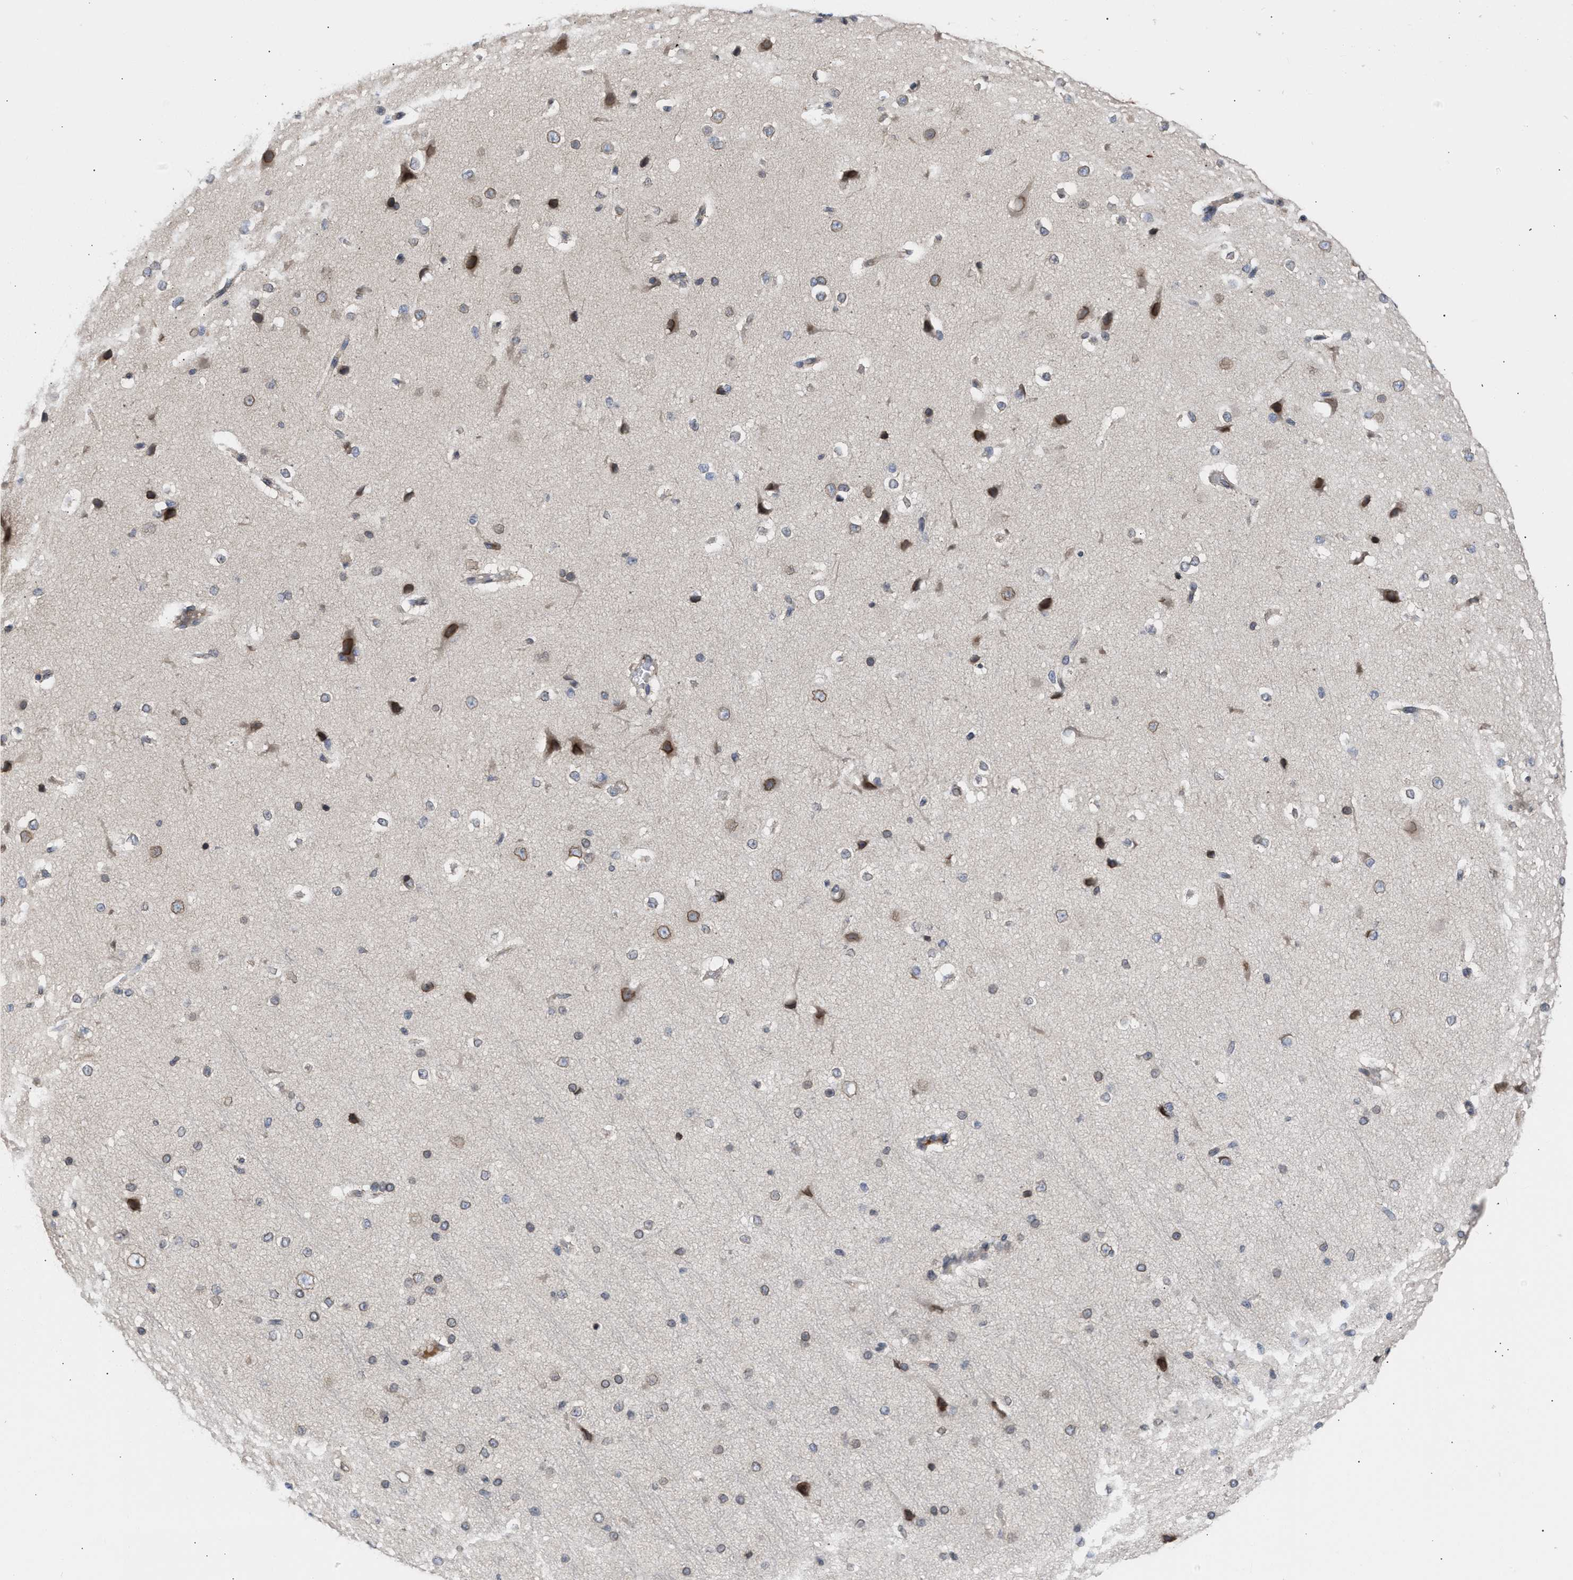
{"staining": {"intensity": "negative", "quantity": "none", "location": "none"}, "tissue": "cerebral cortex", "cell_type": "Endothelial cells", "image_type": "normal", "snomed": [{"axis": "morphology", "description": "Normal tissue, NOS"}, {"axis": "morphology", "description": "Developmental malformation"}, {"axis": "topography", "description": "Cerebral cortex"}], "caption": "Immunohistochemical staining of unremarkable human cerebral cortex reveals no significant staining in endothelial cells.", "gene": "NUP62", "patient": {"sex": "female", "age": 30}}